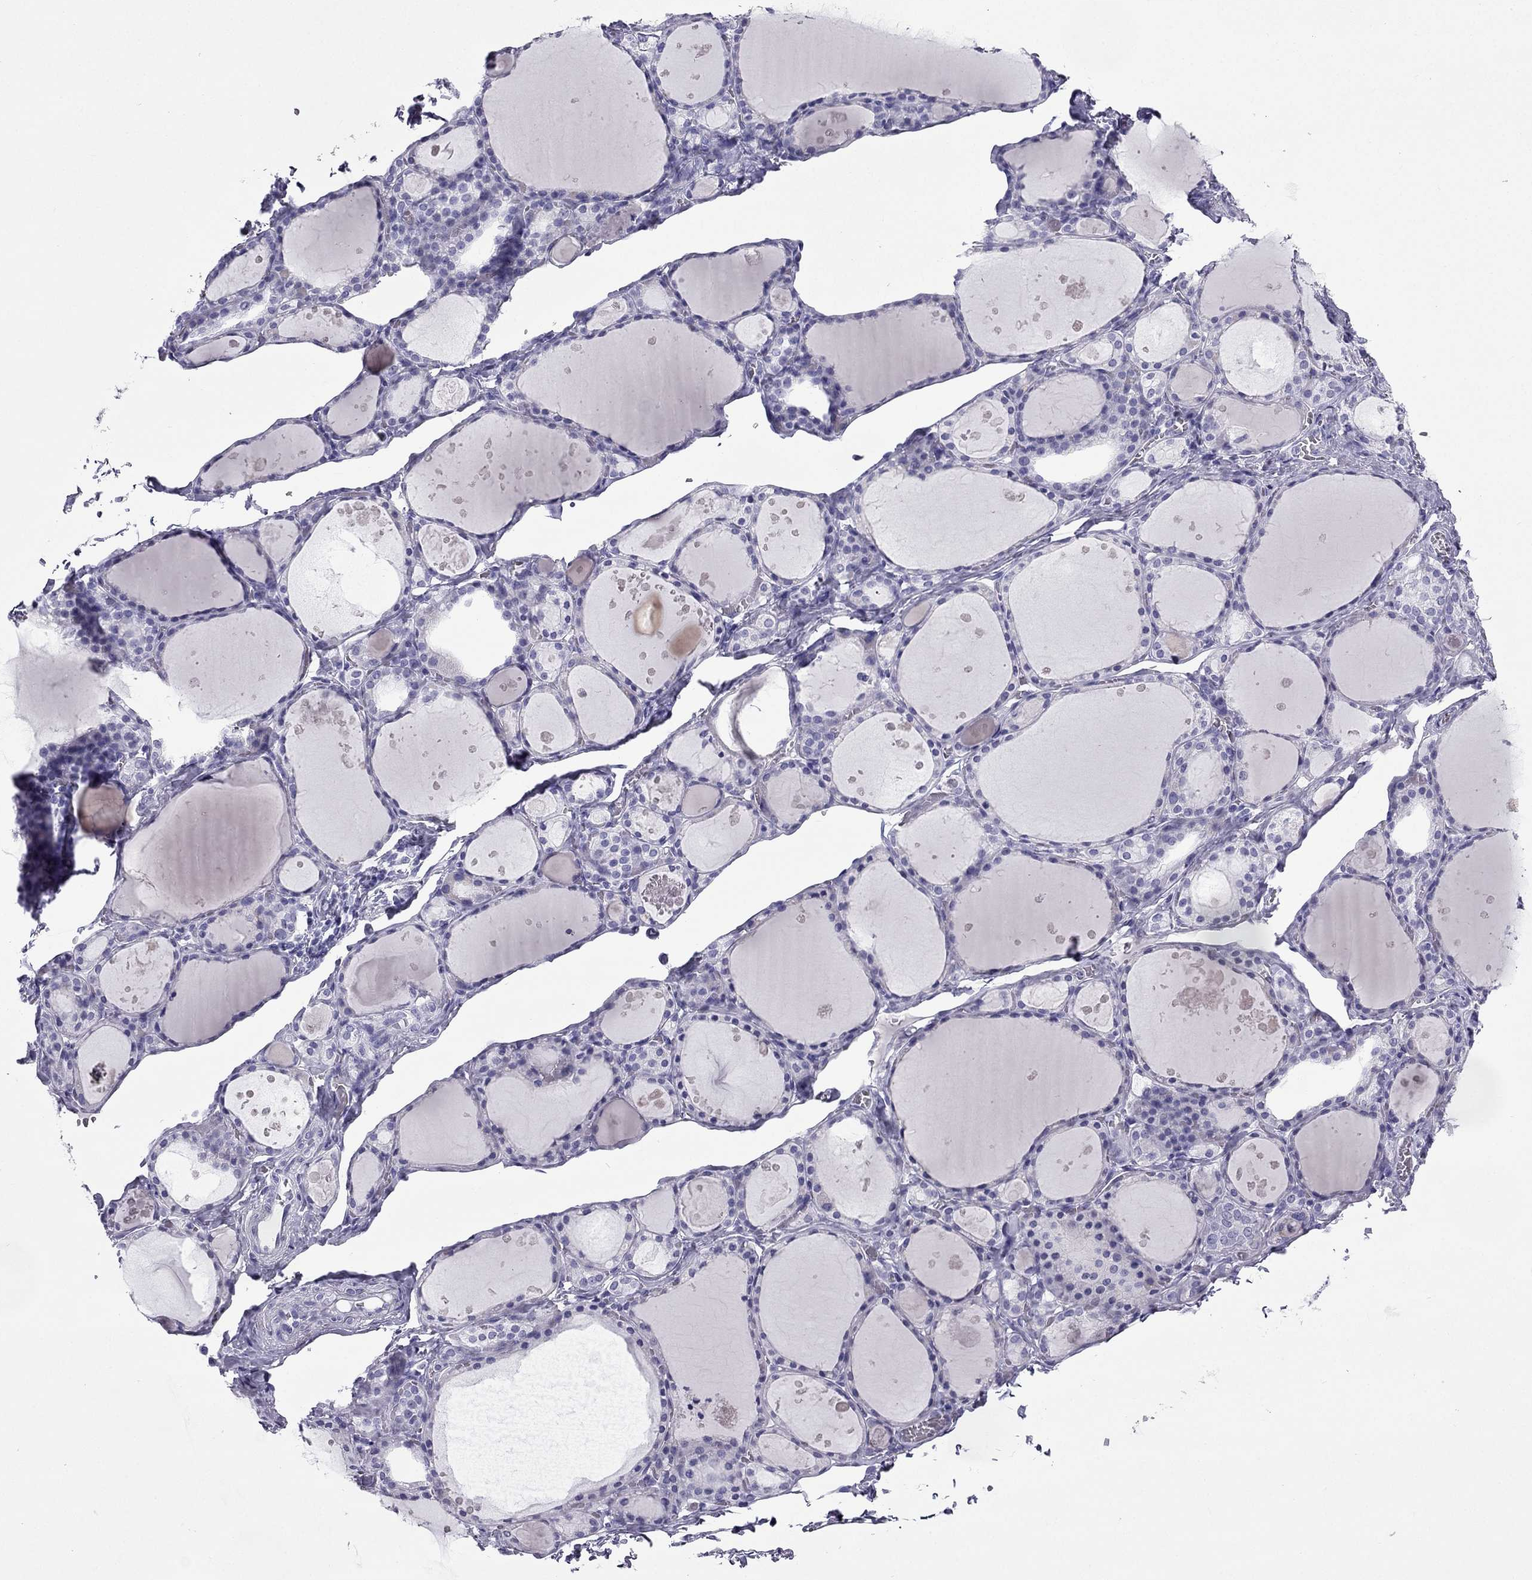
{"staining": {"intensity": "negative", "quantity": "none", "location": "none"}, "tissue": "thyroid gland", "cell_type": "Glandular cells", "image_type": "normal", "snomed": [{"axis": "morphology", "description": "Normal tissue, NOS"}, {"axis": "topography", "description": "Thyroid gland"}], "caption": "Histopathology image shows no significant protein positivity in glandular cells of unremarkable thyroid gland.", "gene": "GJA8", "patient": {"sex": "male", "age": 68}}